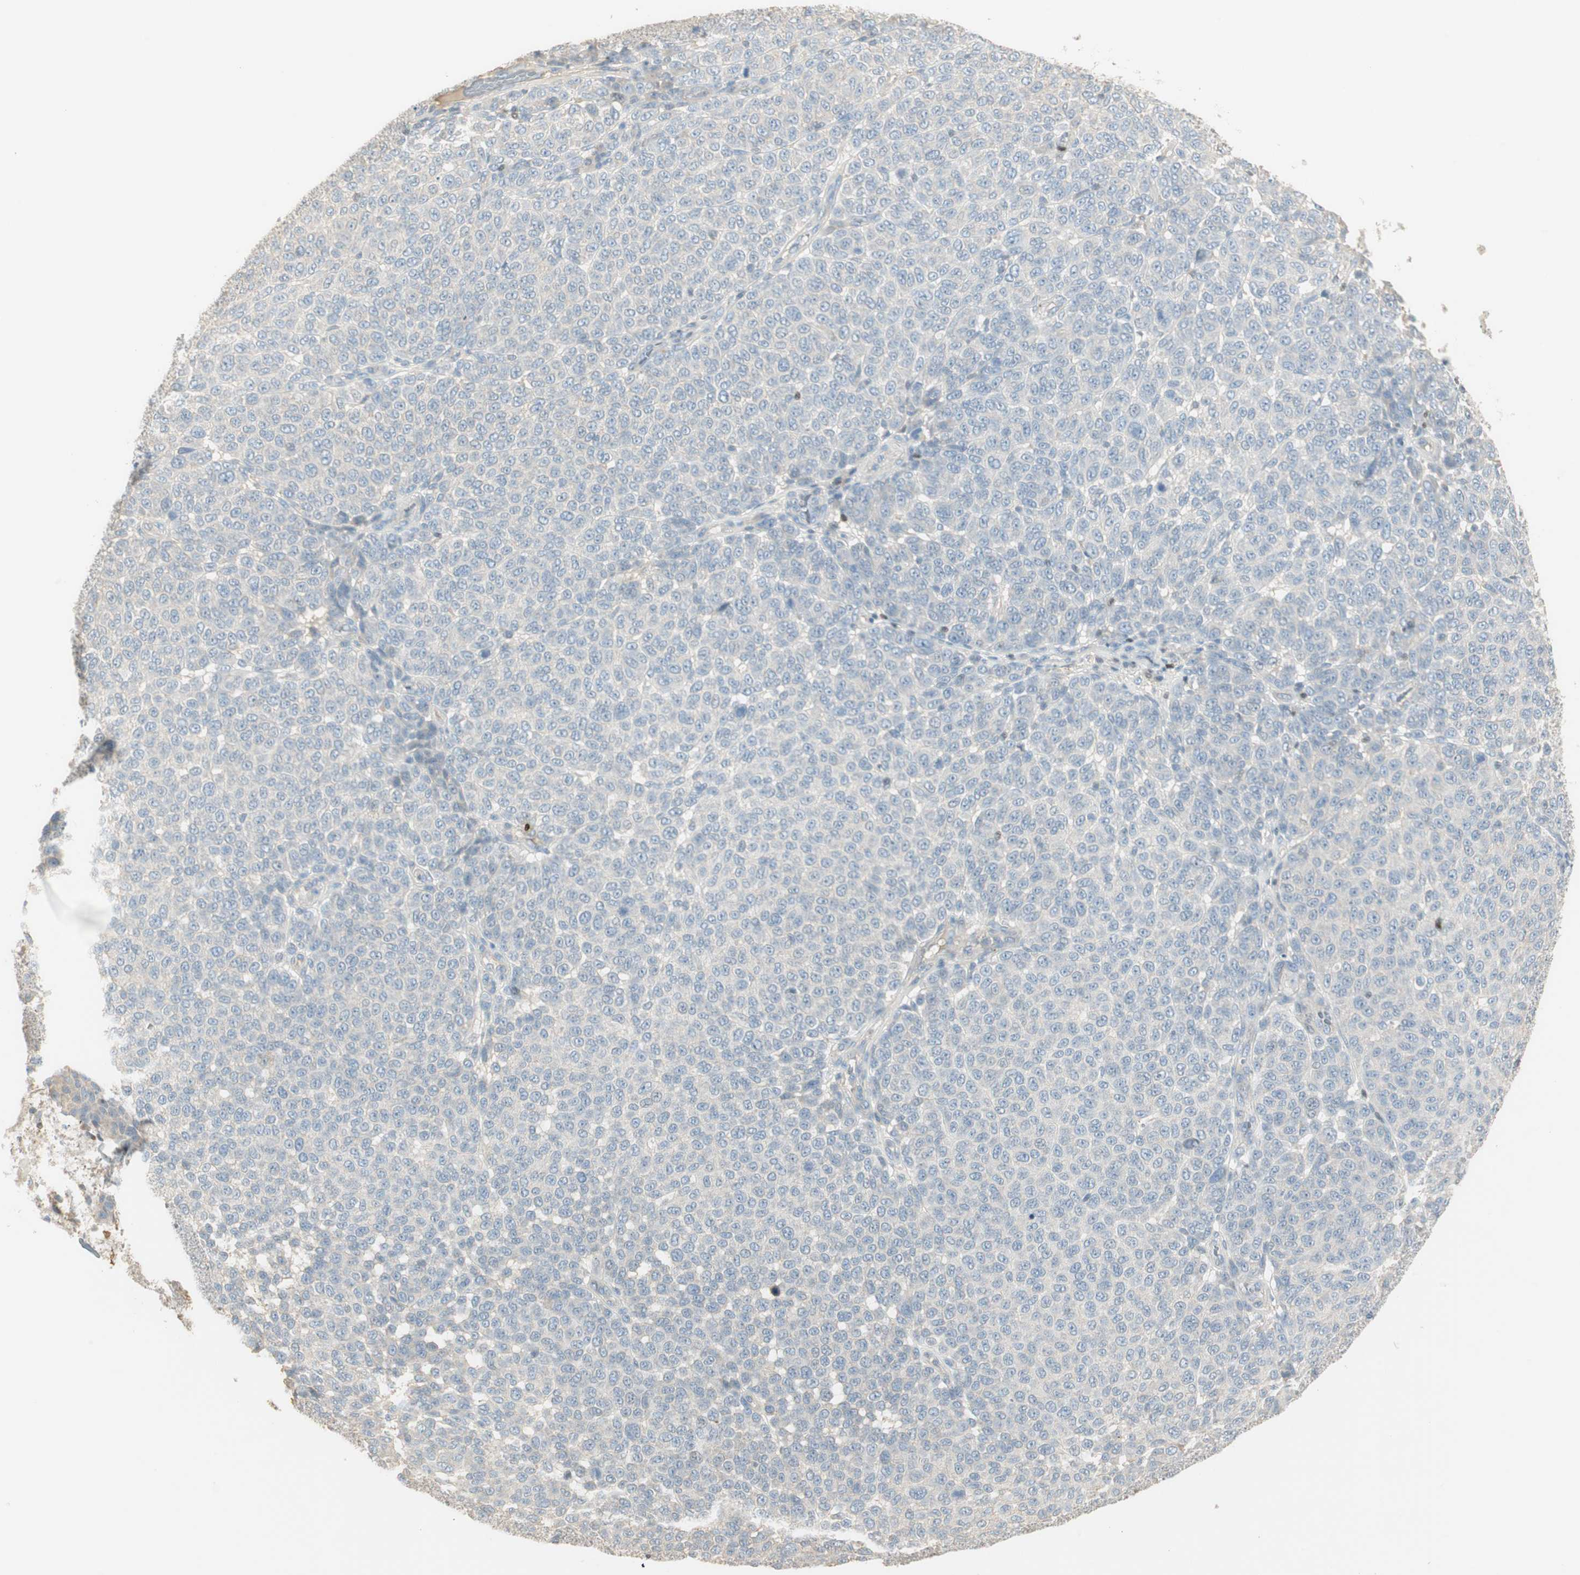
{"staining": {"intensity": "negative", "quantity": "none", "location": "none"}, "tissue": "melanoma", "cell_type": "Tumor cells", "image_type": "cancer", "snomed": [{"axis": "morphology", "description": "Malignant melanoma, NOS"}, {"axis": "topography", "description": "Skin"}], "caption": "High magnification brightfield microscopy of melanoma stained with DAB (brown) and counterstained with hematoxylin (blue): tumor cells show no significant positivity. The staining was performed using DAB (3,3'-diaminobenzidine) to visualize the protein expression in brown, while the nuclei were stained in blue with hematoxylin (Magnification: 20x).", "gene": "RUNX2", "patient": {"sex": "male", "age": 59}}